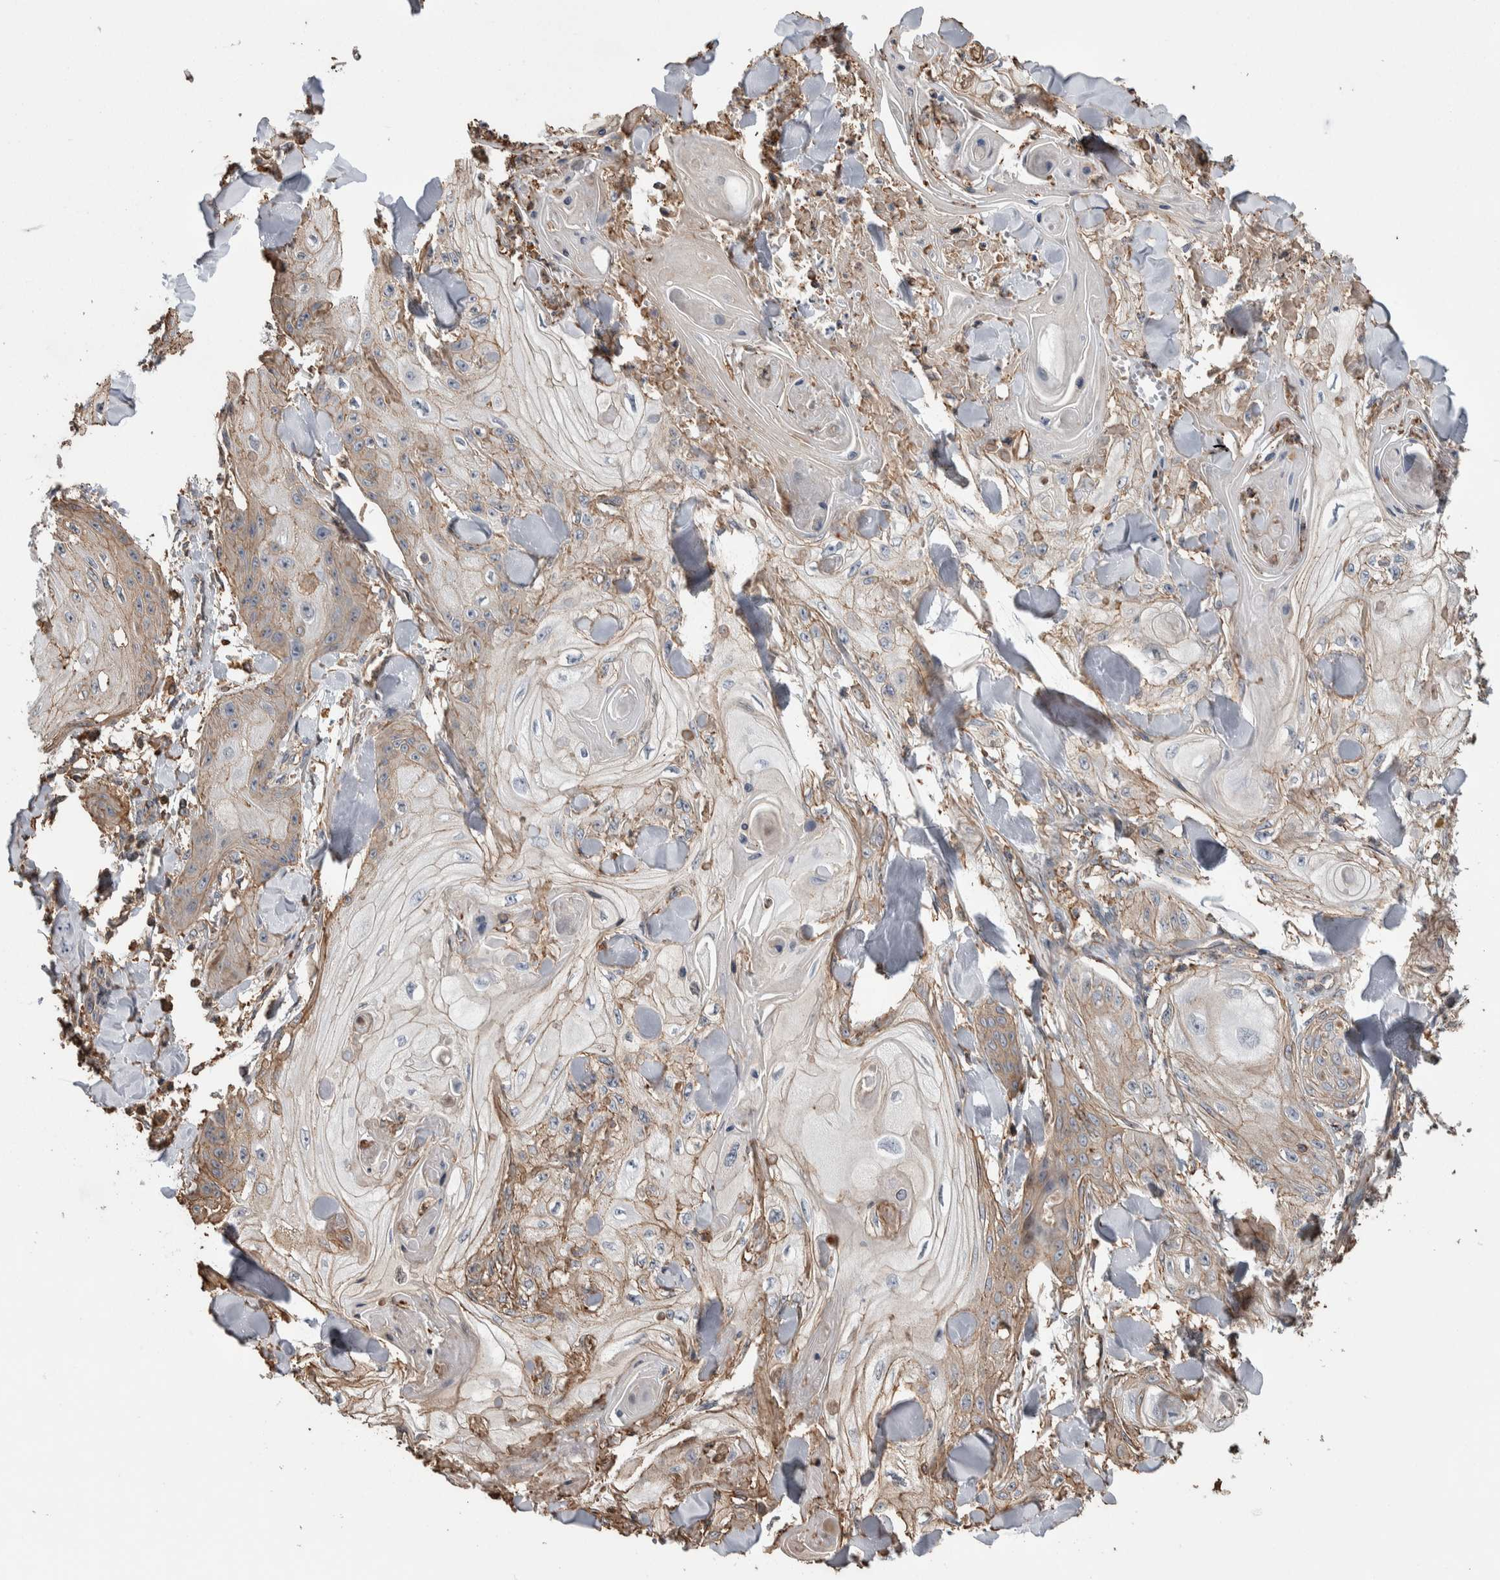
{"staining": {"intensity": "weak", "quantity": "25%-75%", "location": "cytoplasmic/membranous"}, "tissue": "skin cancer", "cell_type": "Tumor cells", "image_type": "cancer", "snomed": [{"axis": "morphology", "description": "Squamous cell carcinoma, NOS"}, {"axis": "topography", "description": "Skin"}], "caption": "Tumor cells display low levels of weak cytoplasmic/membranous positivity in approximately 25%-75% of cells in skin squamous cell carcinoma.", "gene": "ENPP2", "patient": {"sex": "male", "age": 74}}